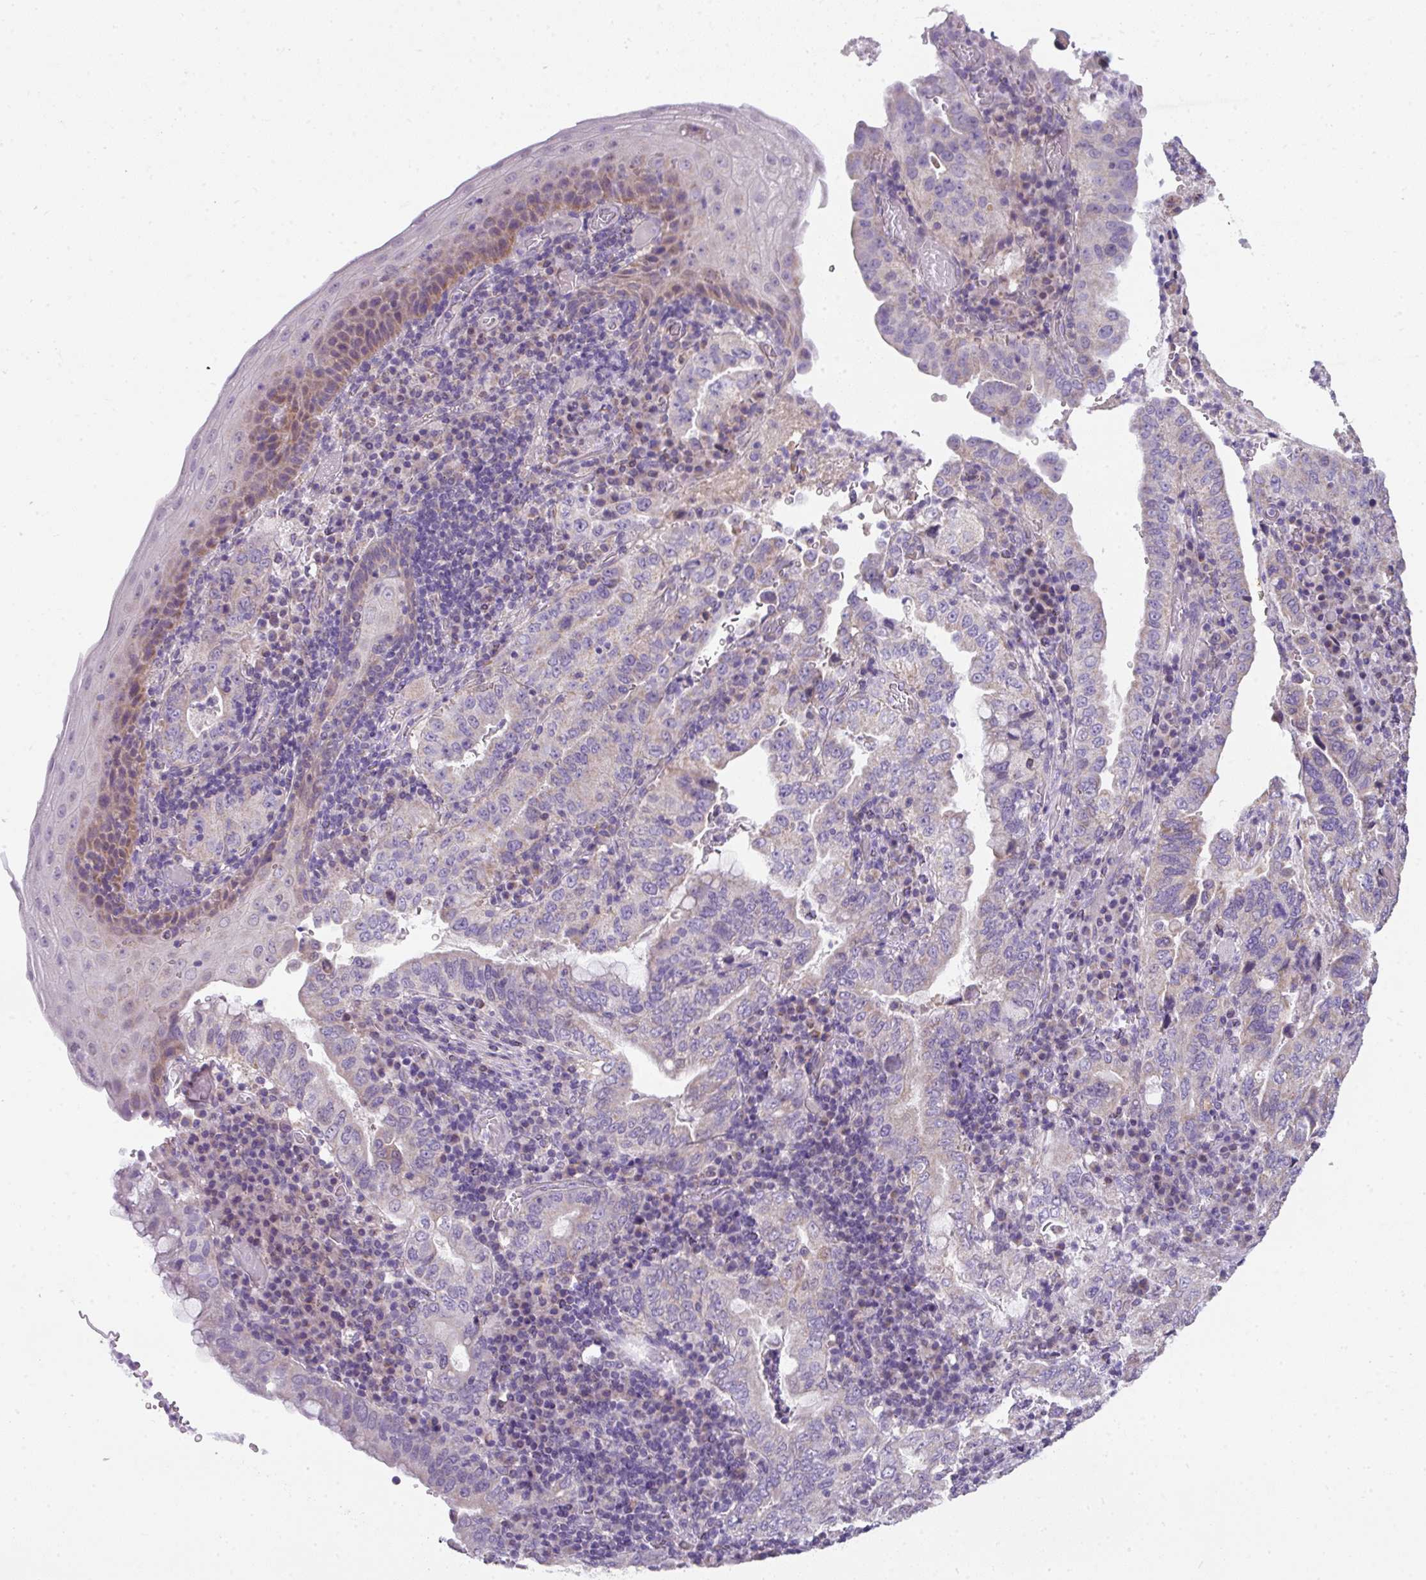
{"staining": {"intensity": "negative", "quantity": "none", "location": "none"}, "tissue": "stomach cancer", "cell_type": "Tumor cells", "image_type": "cancer", "snomed": [{"axis": "morphology", "description": "Normal tissue, NOS"}, {"axis": "morphology", "description": "Adenocarcinoma, NOS"}, {"axis": "topography", "description": "Esophagus"}, {"axis": "topography", "description": "Stomach, upper"}, {"axis": "topography", "description": "Peripheral nerve tissue"}], "caption": "Immunohistochemical staining of human stomach cancer exhibits no significant staining in tumor cells.", "gene": "PALS2", "patient": {"sex": "male", "age": 62}}